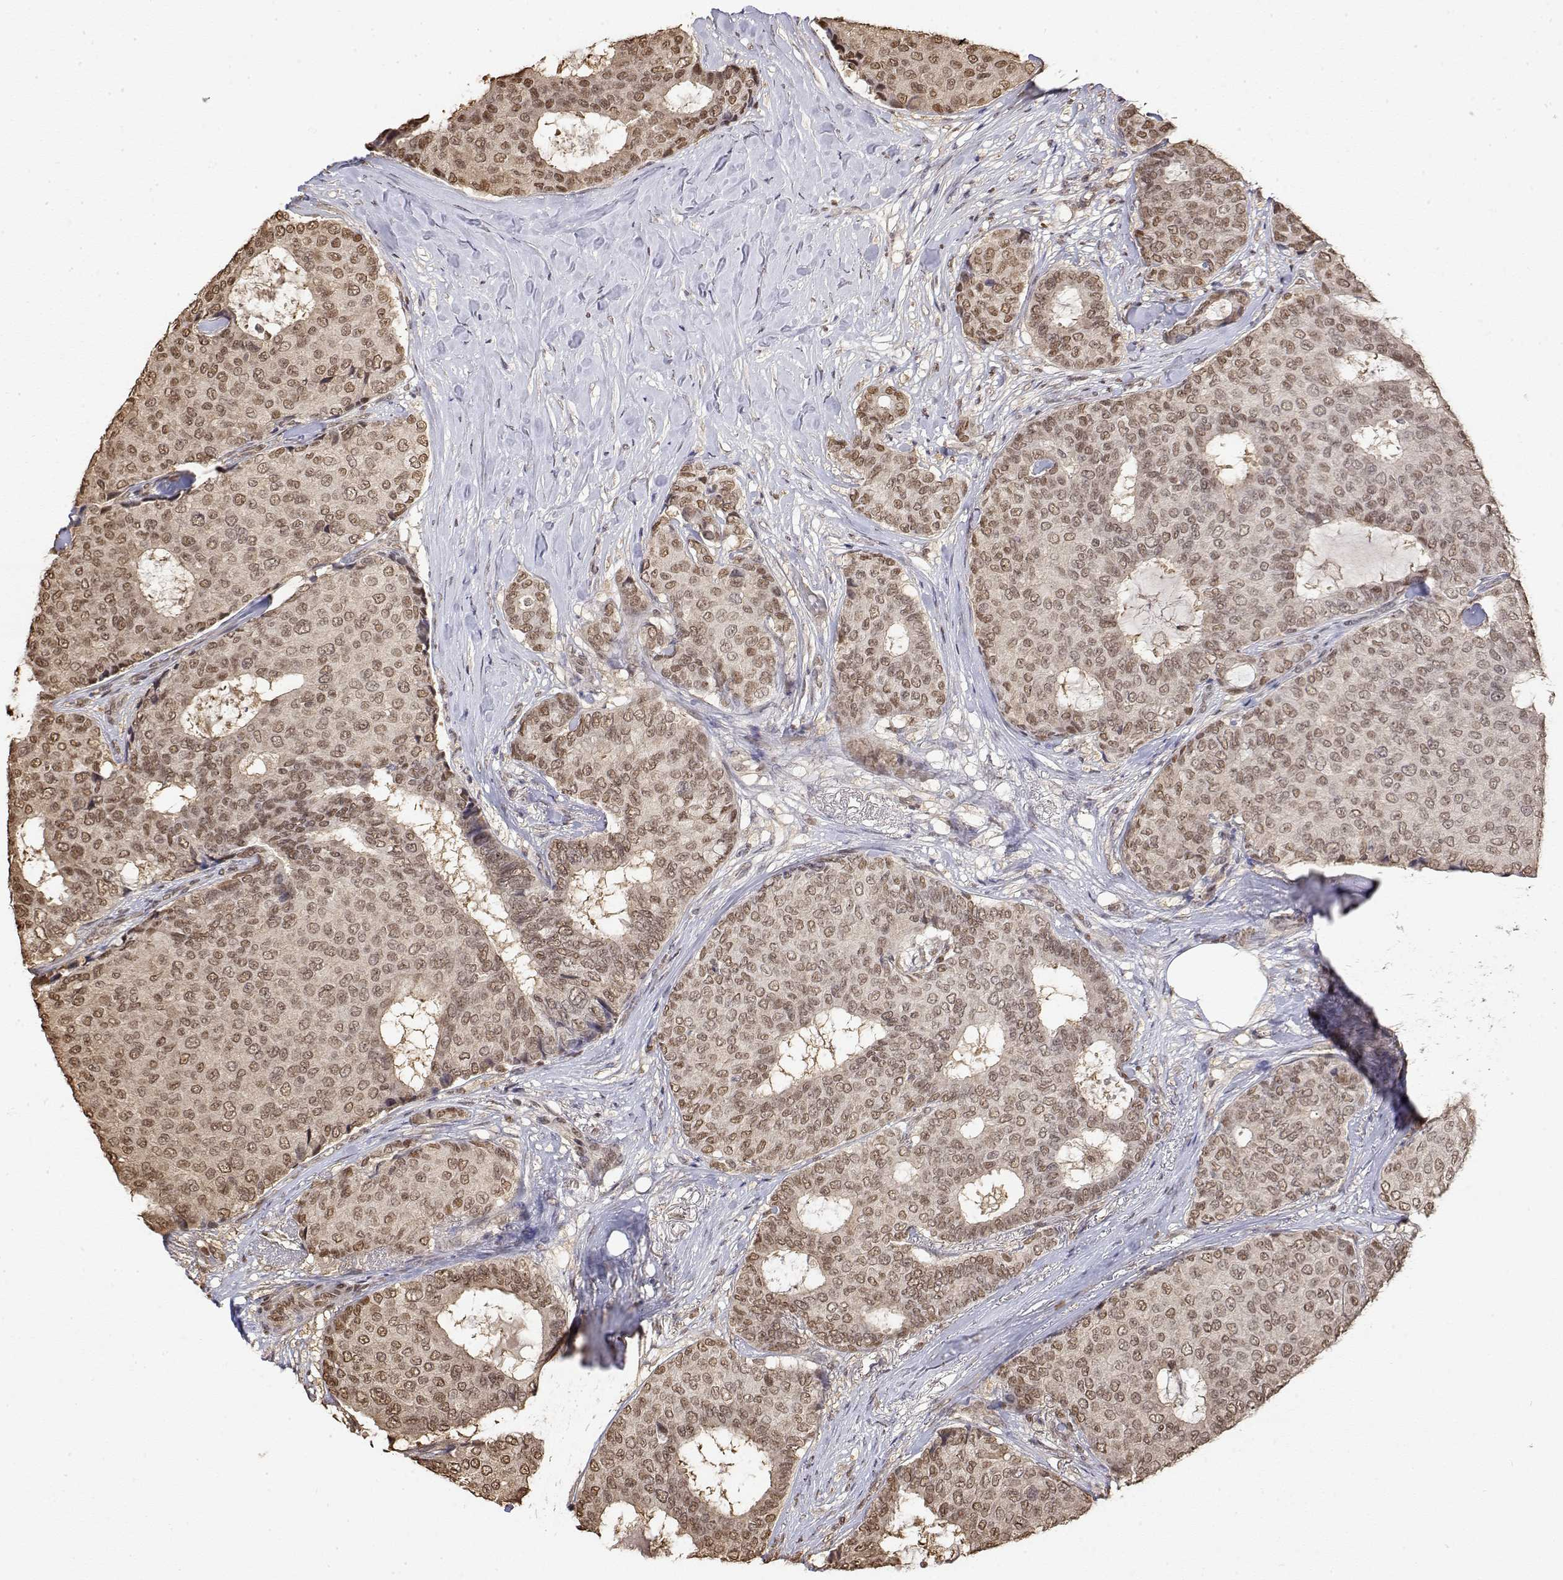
{"staining": {"intensity": "moderate", "quantity": ">75%", "location": "nuclear"}, "tissue": "breast cancer", "cell_type": "Tumor cells", "image_type": "cancer", "snomed": [{"axis": "morphology", "description": "Duct carcinoma"}, {"axis": "topography", "description": "Breast"}], "caption": "High-magnification brightfield microscopy of breast invasive ductal carcinoma stained with DAB (brown) and counterstained with hematoxylin (blue). tumor cells exhibit moderate nuclear expression is seen in approximately>75% of cells. Immunohistochemistry stains the protein of interest in brown and the nuclei are stained blue.", "gene": "TPI1", "patient": {"sex": "female", "age": 75}}